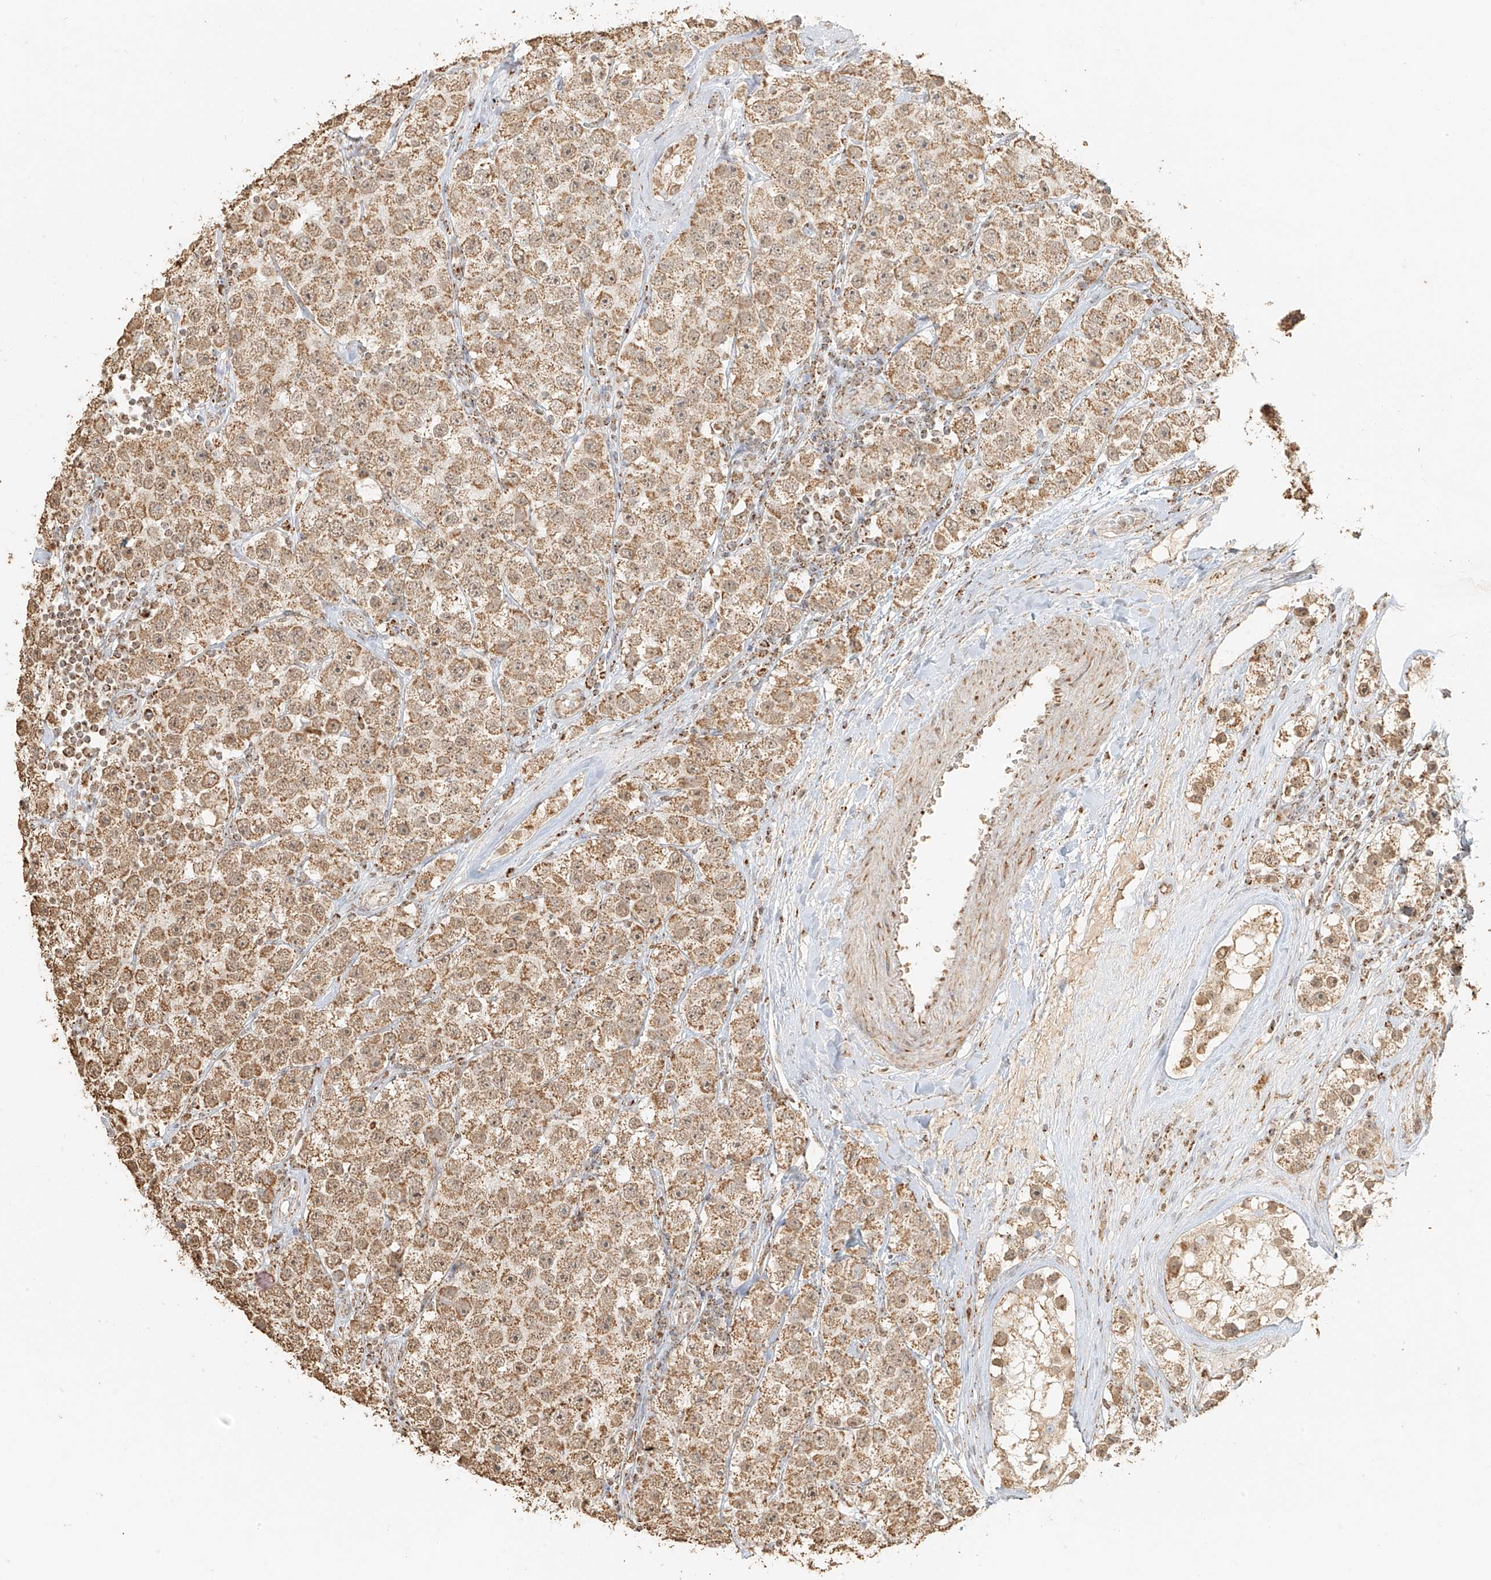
{"staining": {"intensity": "moderate", "quantity": ">75%", "location": "cytoplasmic/membranous"}, "tissue": "testis cancer", "cell_type": "Tumor cells", "image_type": "cancer", "snomed": [{"axis": "morphology", "description": "Seminoma, NOS"}, {"axis": "topography", "description": "Testis"}], "caption": "This is an image of IHC staining of testis seminoma, which shows moderate positivity in the cytoplasmic/membranous of tumor cells.", "gene": "MIPEP", "patient": {"sex": "male", "age": 28}}